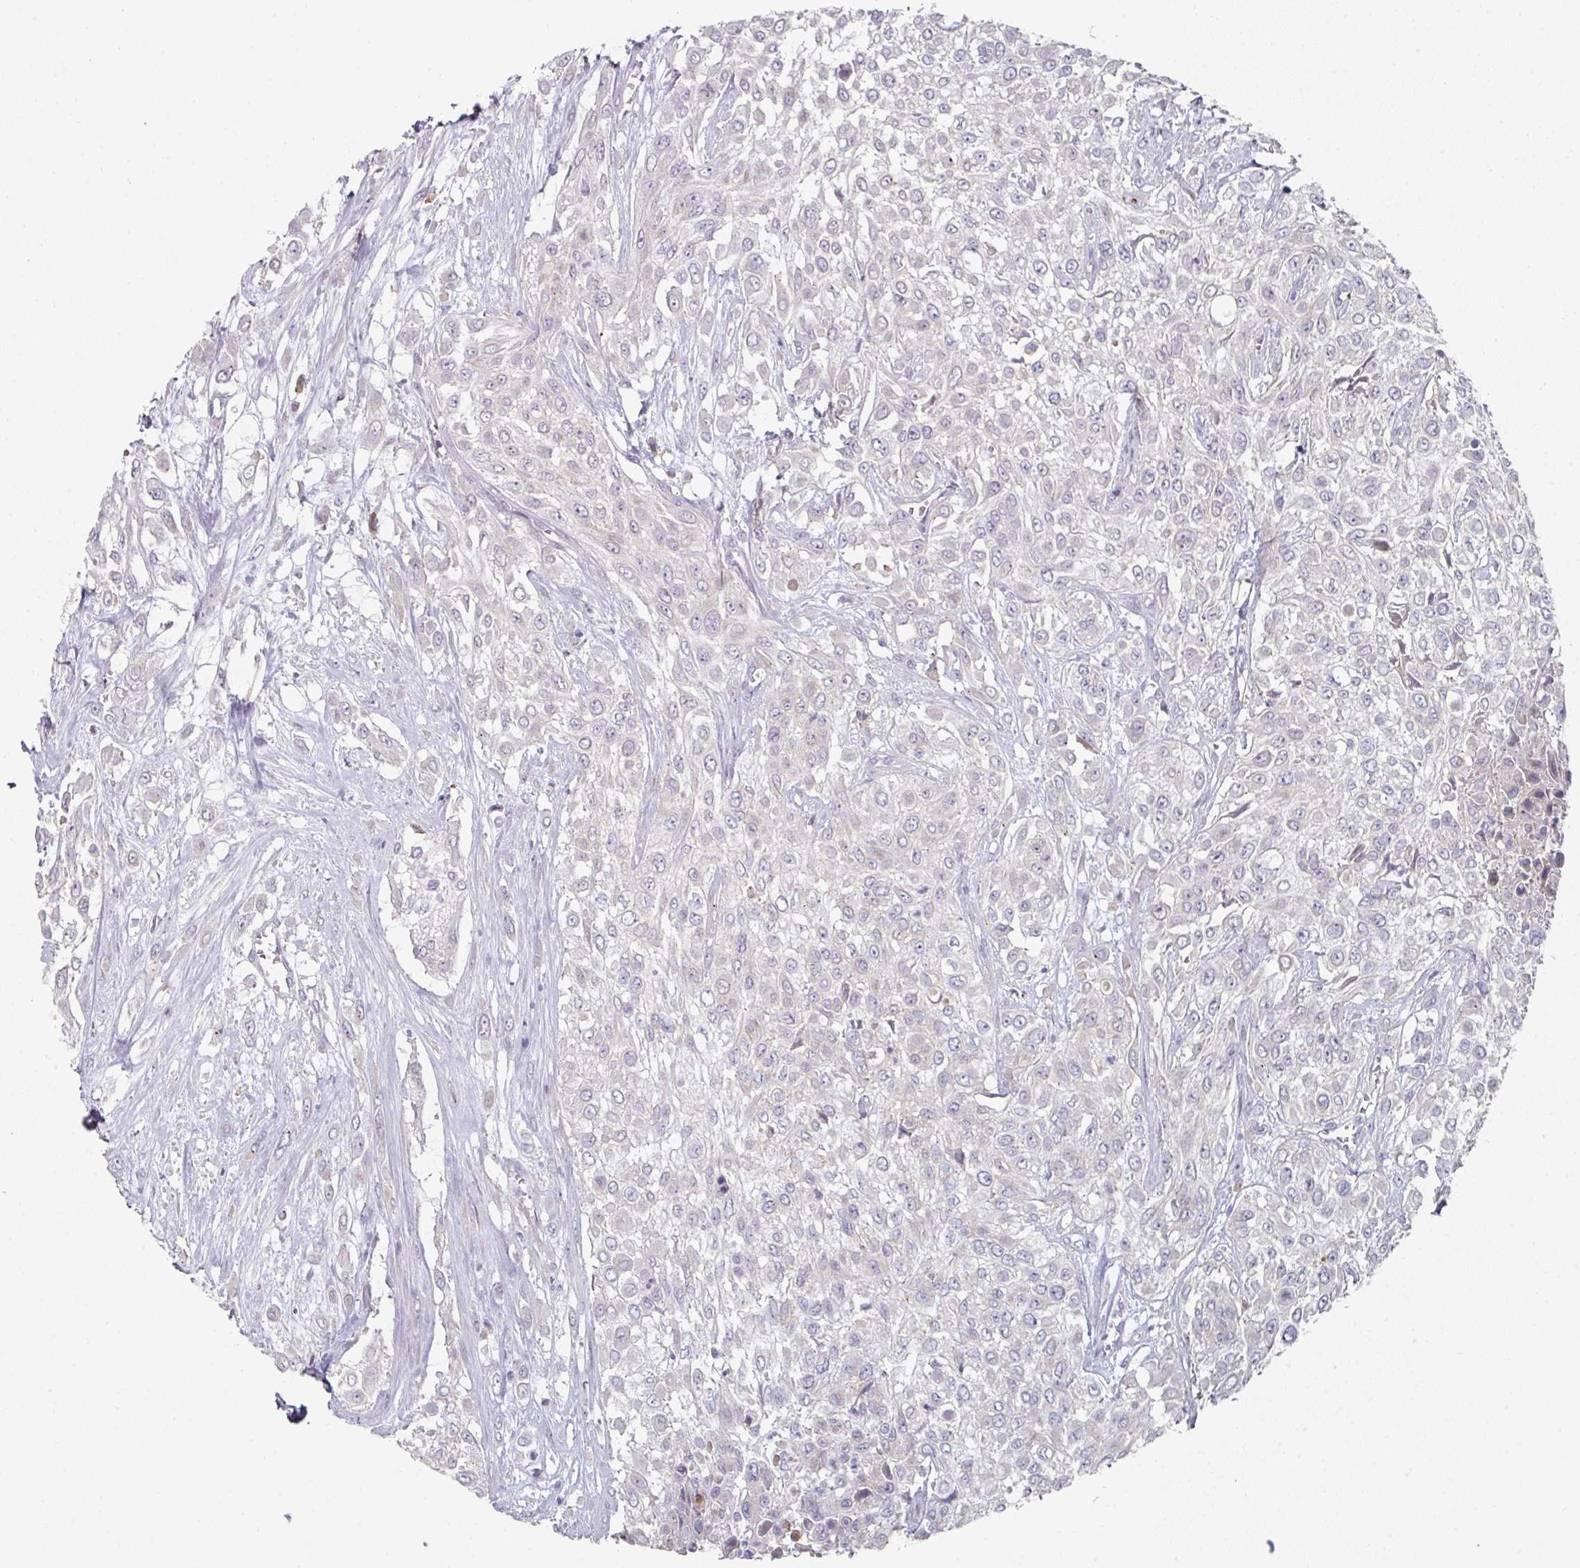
{"staining": {"intensity": "negative", "quantity": "none", "location": "none"}, "tissue": "urothelial cancer", "cell_type": "Tumor cells", "image_type": "cancer", "snomed": [{"axis": "morphology", "description": "Urothelial carcinoma, High grade"}, {"axis": "topography", "description": "Urinary bladder"}], "caption": "DAB immunohistochemical staining of urothelial cancer exhibits no significant expression in tumor cells.", "gene": "WSB2", "patient": {"sex": "male", "age": 57}}